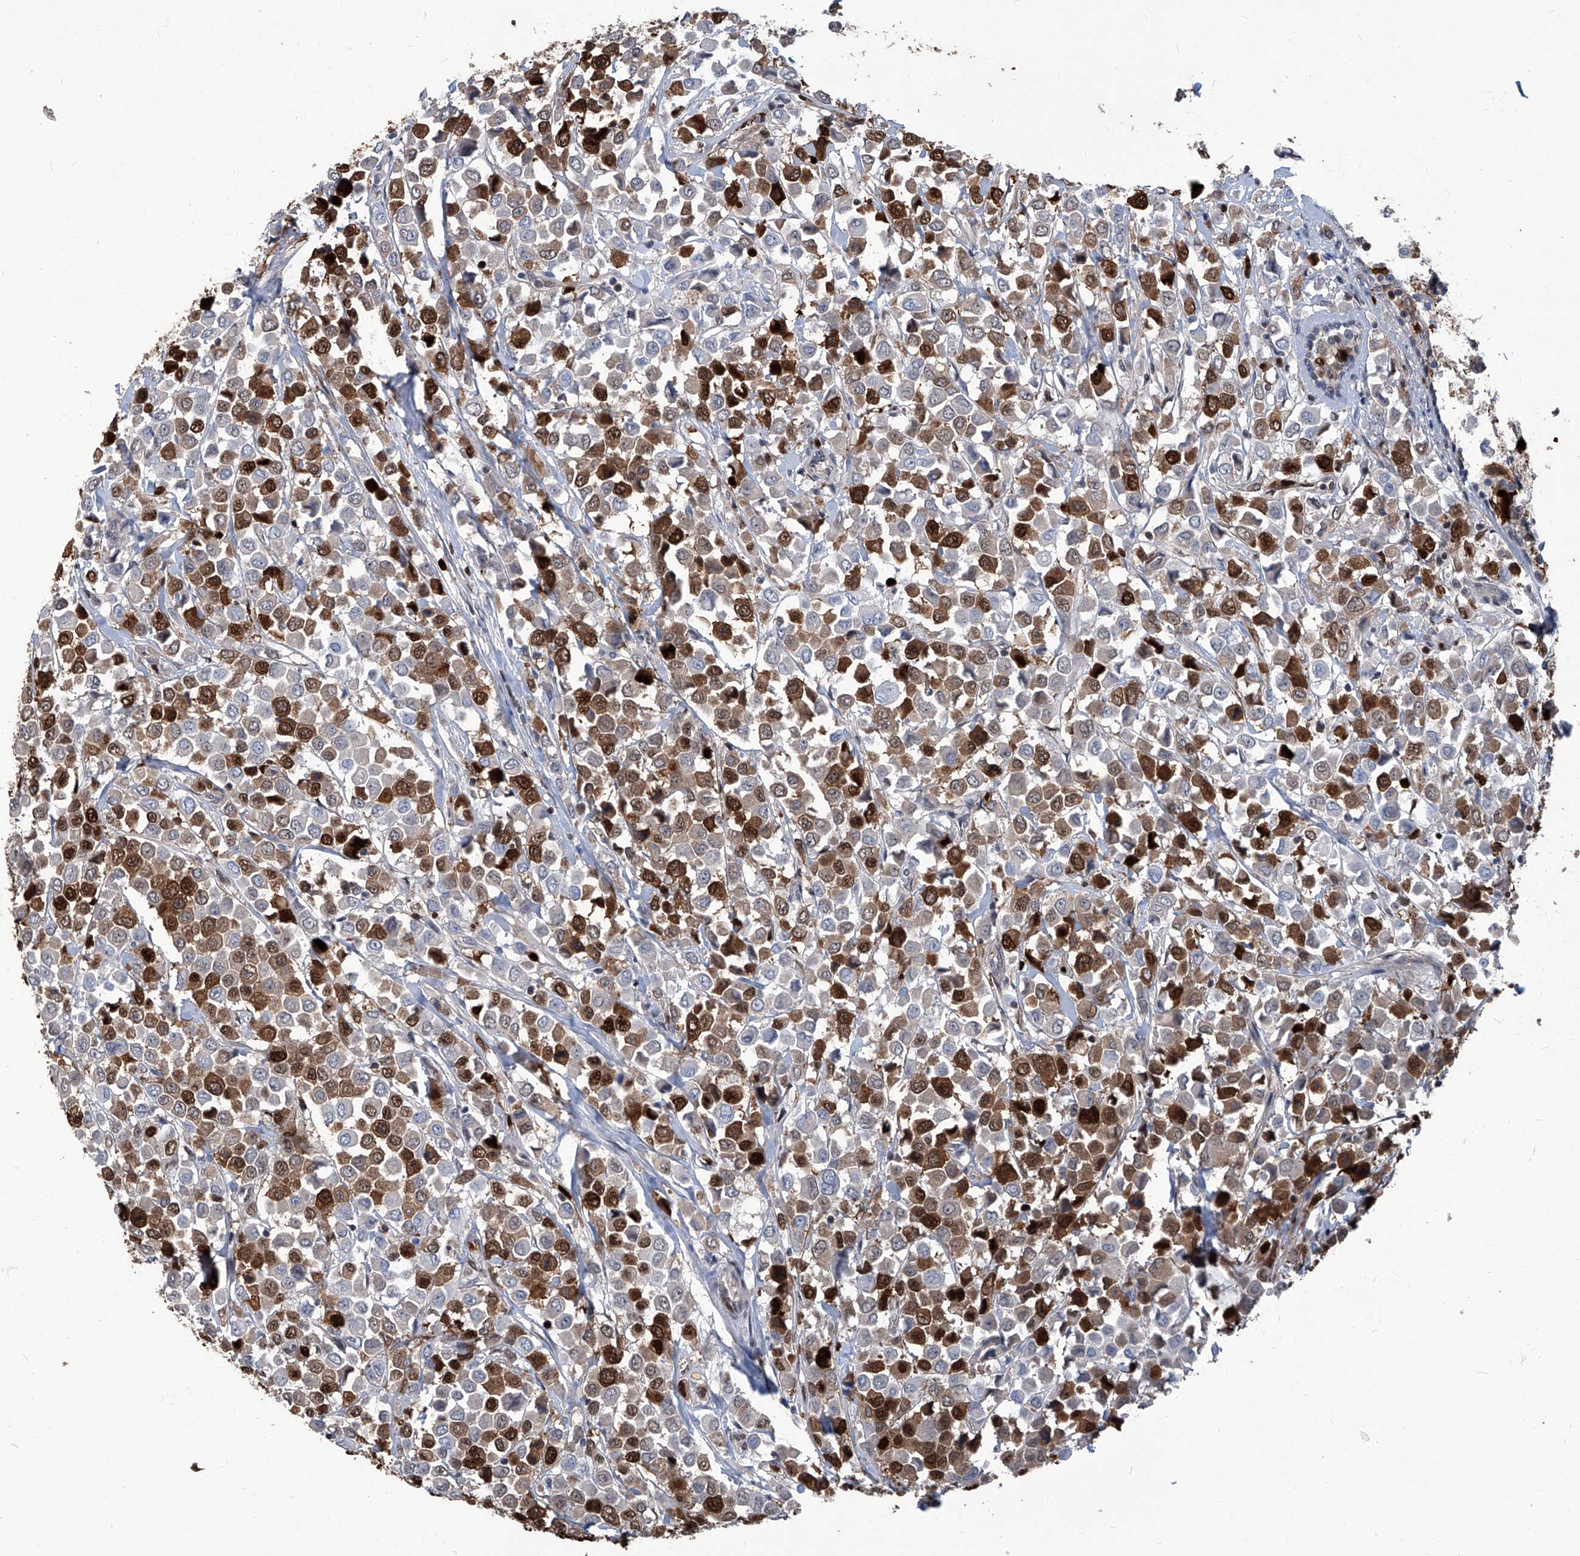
{"staining": {"intensity": "strong", "quantity": "25%-75%", "location": "cytoplasmic/membranous,nuclear"}, "tissue": "breast cancer", "cell_type": "Tumor cells", "image_type": "cancer", "snomed": [{"axis": "morphology", "description": "Duct carcinoma"}, {"axis": "topography", "description": "Breast"}], "caption": "This is a histology image of immunohistochemistry (IHC) staining of infiltrating ductal carcinoma (breast), which shows strong positivity in the cytoplasmic/membranous and nuclear of tumor cells.", "gene": "PCNA", "patient": {"sex": "female", "age": 61}}